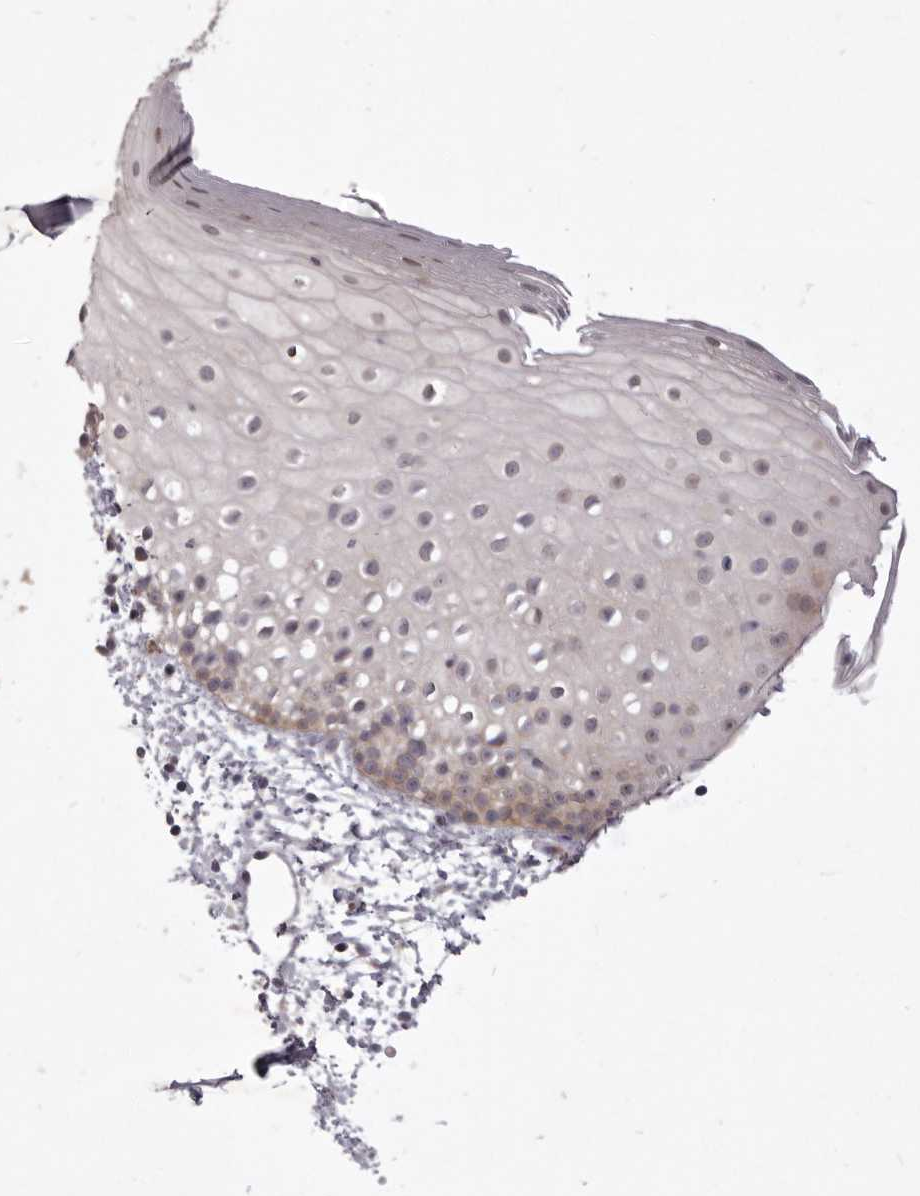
{"staining": {"intensity": "moderate", "quantity": "25%-75%", "location": "cytoplasmic/membranous"}, "tissue": "oral mucosa", "cell_type": "Squamous epithelial cells", "image_type": "normal", "snomed": [{"axis": "morphology", "description": "Normal tissue, NOS"}, {"axis": "topography", "description": "Oral tissue"}], "caption": "Immunohistochemical staining of unremarkable human oral mucosa shows 25%-75% levels of moderate cytoplasmic/membranous protein expression in about 25%-75% of squamous epithelial cells.", "gene": "TBC1D8B", "patient": {"sex": "male", "age": 28}}